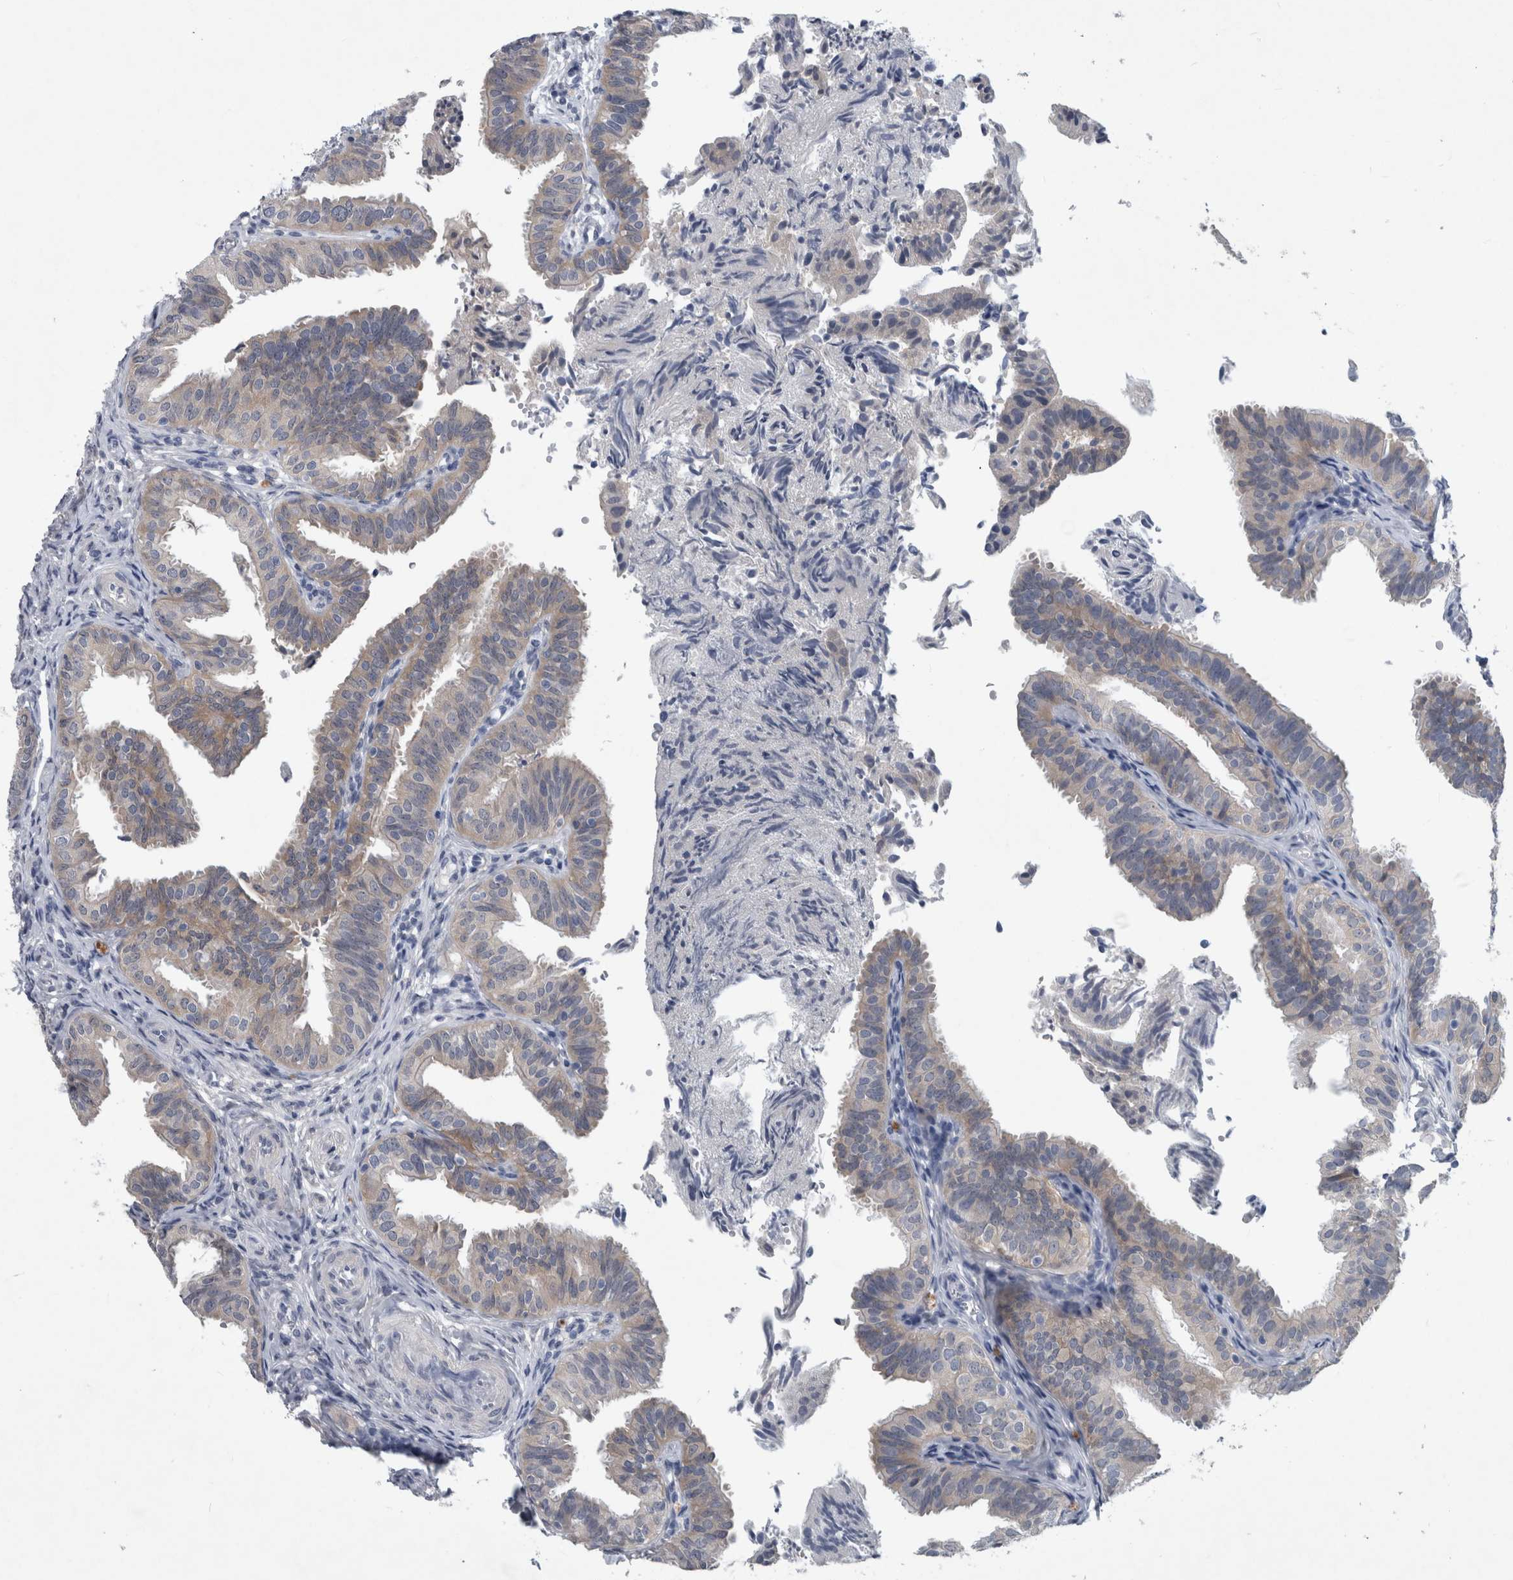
{"staining": {"intensity": "weak", "quantity": "25%-75%", "location": "cytoplasmic/membranous"}, "tissue": "fallopian tube", "cell_type": "Glandular cells", "image_type": "normal", "snomed": [{"axis": "morphology", "description": "Normal tissue, NOS"}, {"axis": "topography", "description": "Fallopian tube"}], "caption": "Weak cytoplasmic/membranous expression for a protein is seen in about 25%-75% of glandular cells of benign fallopian tube using IHC.", "gene": "FAM83H", "patient": {"sex": "female", "age": 35}}